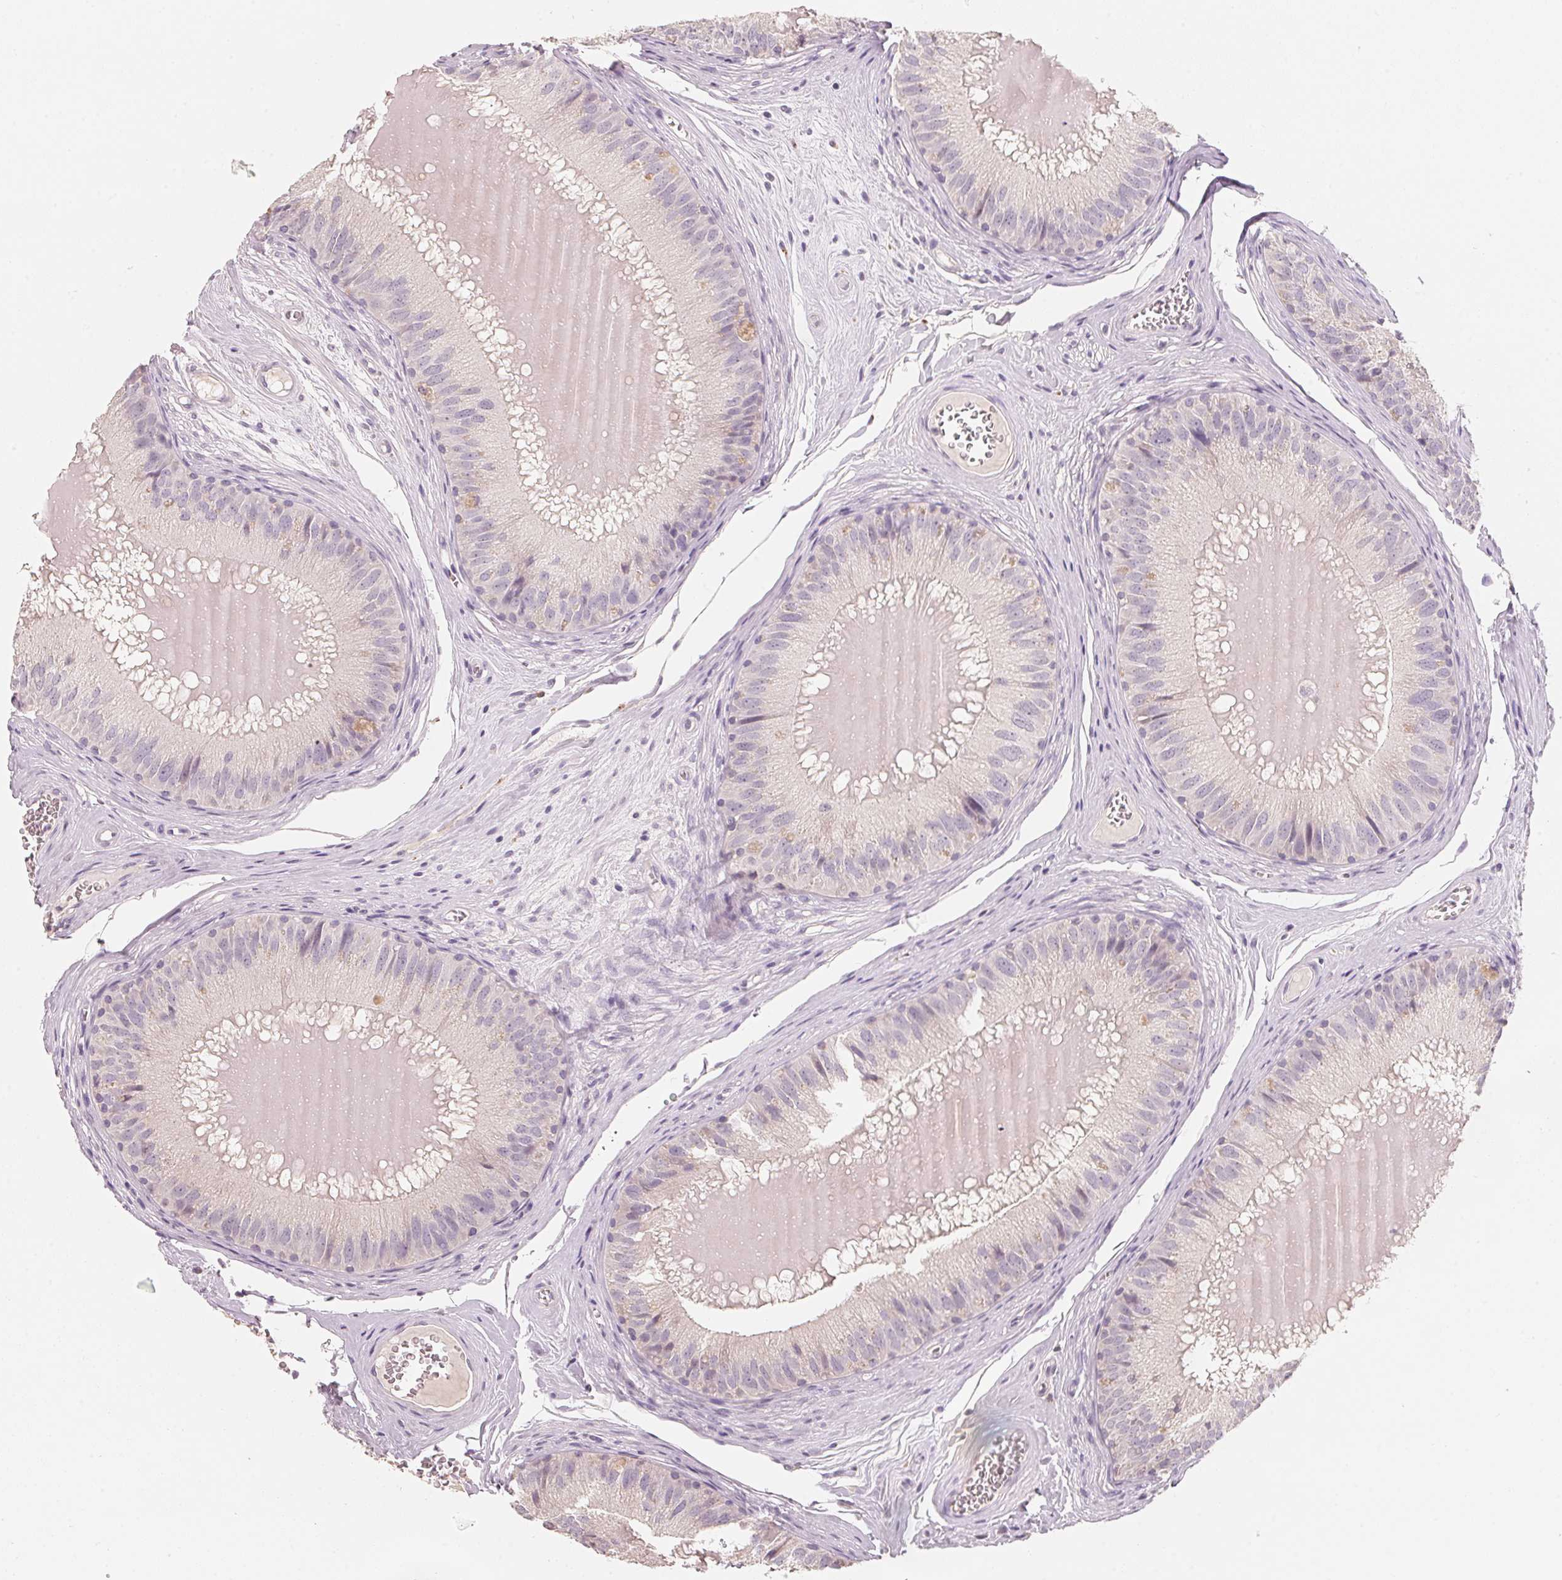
{"staining": {"intensity": "negative", "quantity": "none", "location": "none"}, "tissue": "epididymis", "cell_type": "Glandular cells", "image_type": "normal", "snomed": [{"axis": "morphology", "description": "Normal tissue, NOS"}, {"axis": "topography", "description": "Epididymis, spermatic cord, NOS"}], "caption": "There is no significant expression in glandular cells of epididymis. (Stains: DAB immunohistochemistry (IHC) with hematoxylin counter stain, Microscopy: brightfield microscopy at high magnification).", "gene": "TREH", "patient": {"sex": "male", "age": 39}}